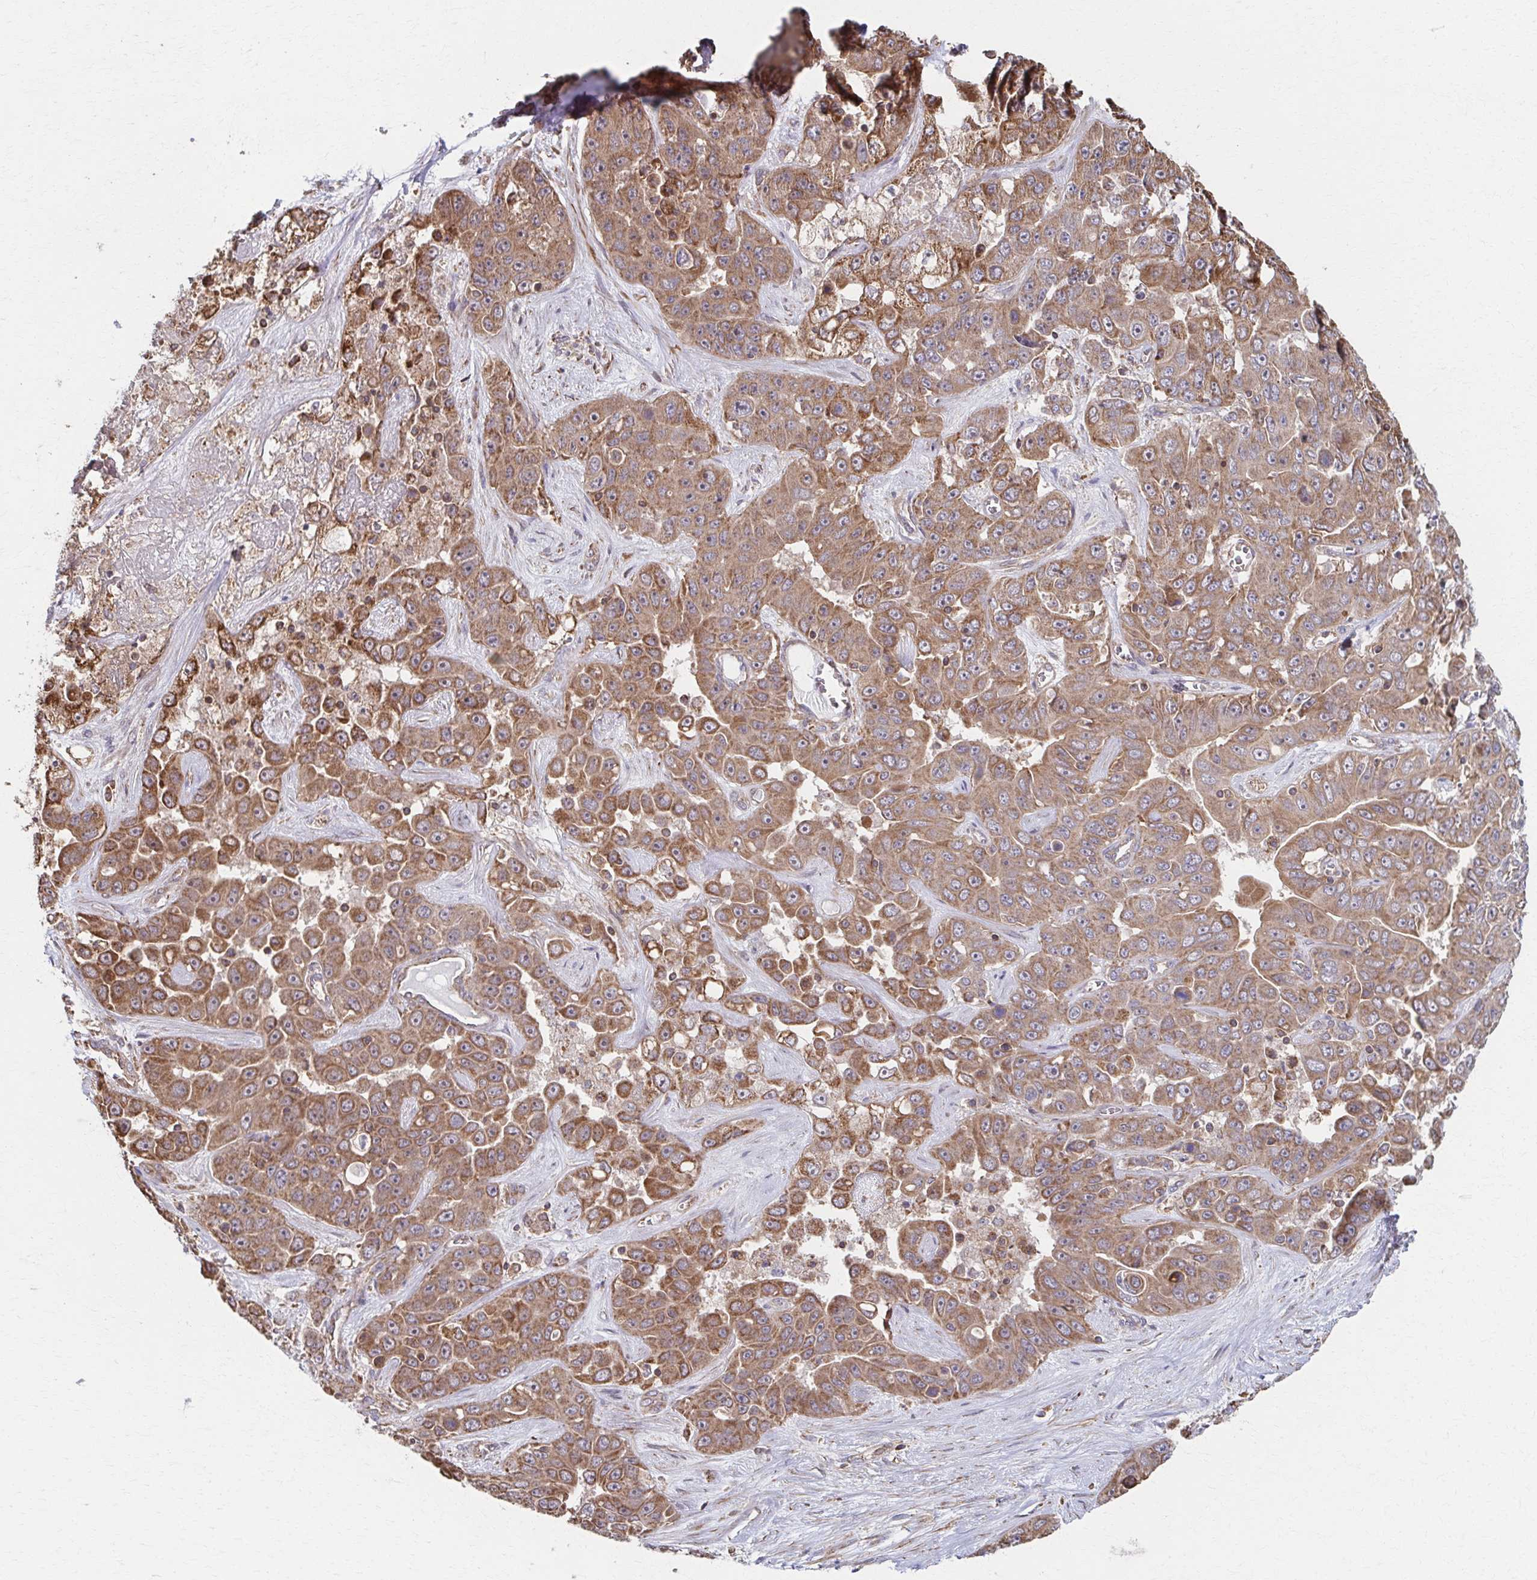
{"staining": {"intensity": "moderate", "quantity": ">75%", "location": "cytoplasmic/membranous"}, "tissue": "liver cancer", "cell_type": "Tumor cells", "image_type": "cancer", "snomed": [{"axis": "morphology", "description": "Cholangiocarcinoma"}, {"axis": "topography", "description": "Liver"}], "caption": "Protein analysis of liver cholangiocarcinoma tissue exhibits moderate cytoplasmic/membranous positivity in approximately >75% of tumor cells. Nuclei are stained in blue.", "gene": "KLHL34", "patient": {"sex": "female", "age": 52}}